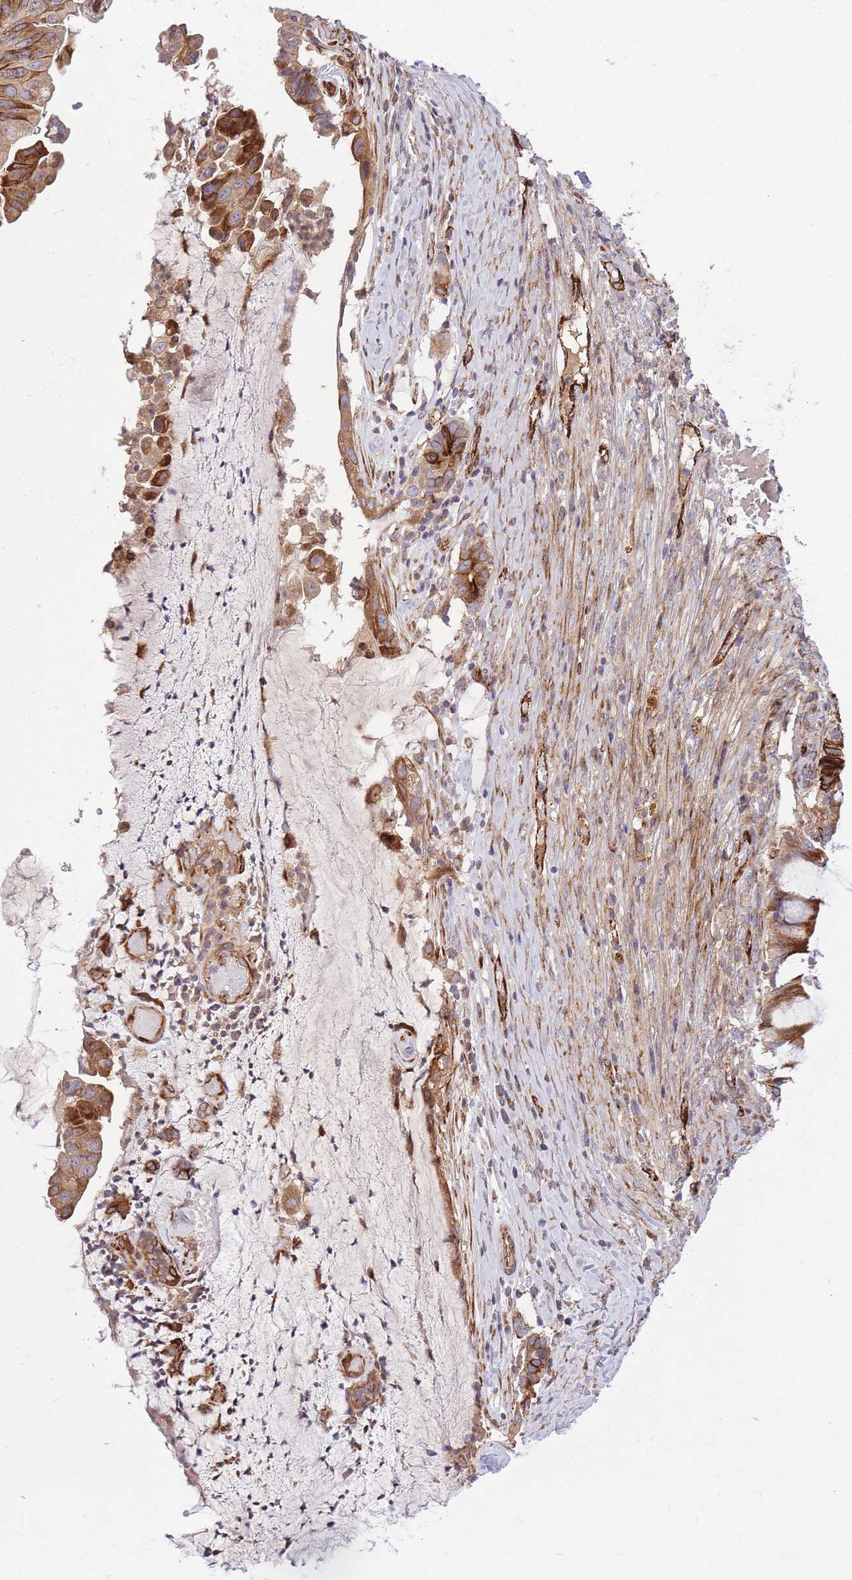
{"staining": {"intensity": "strong", "quantity": ">75%", "location": "cytoplasmic/membranous"}, "tissue": "ovarian cancer", "cell_type": "Tumor cells", "image_type": "cancer", "snomed": [{"axis": "morphology", "description": "Cystadenocarcinoma, mucinous, NOS"}, {"axis": "topography", "description": "Ovary"}], "caption": "Ovarian mucinous cystadenocarcinoma stained with a brown dye shows strong cytoplasmic/membranous positive expression in about >75% of tumor cells.", "gene": "CISH", "patient": {"sex": "female", "age": 61}}